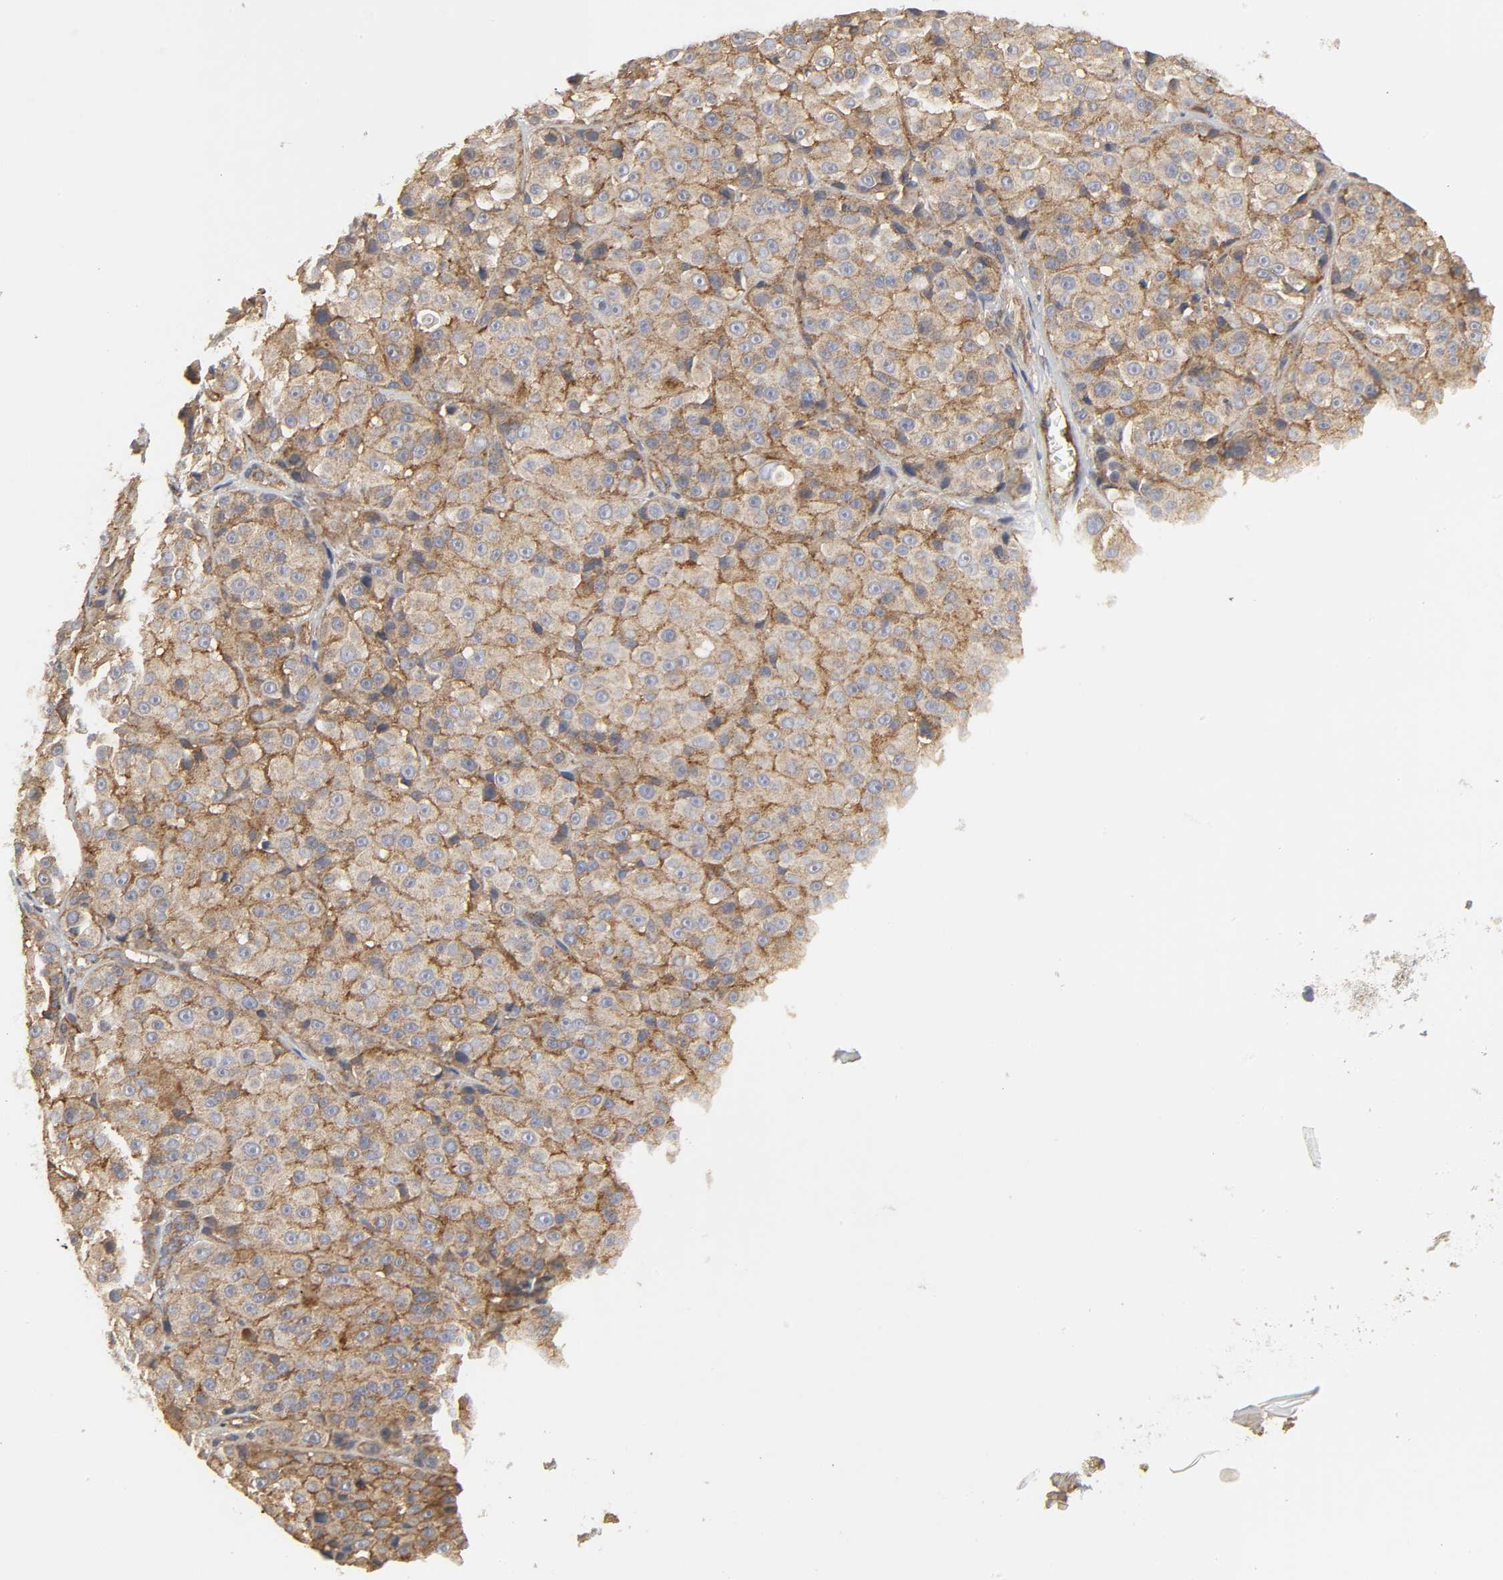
{"staining": {"intensity": "moderate", "quantity": ">75%", "location": "cytoplasmic/membranous"}, "tissue": "melanoma", "cell_type": "Tumor cells", "image_type": "cancer", "snomed": [{"axis": "morphology", "description": "Malignant melanoma, NOS"}, {"axis": "topography", "description": "Skin"}], "caption": "Tumor cells demonstrate medium levels of moderate cytoplasmic/membranous staining in about >75% of cells in human malignant melanoma.", "gene": "SH3GLB1", "patient": {"sex": "female", "age": 75}}